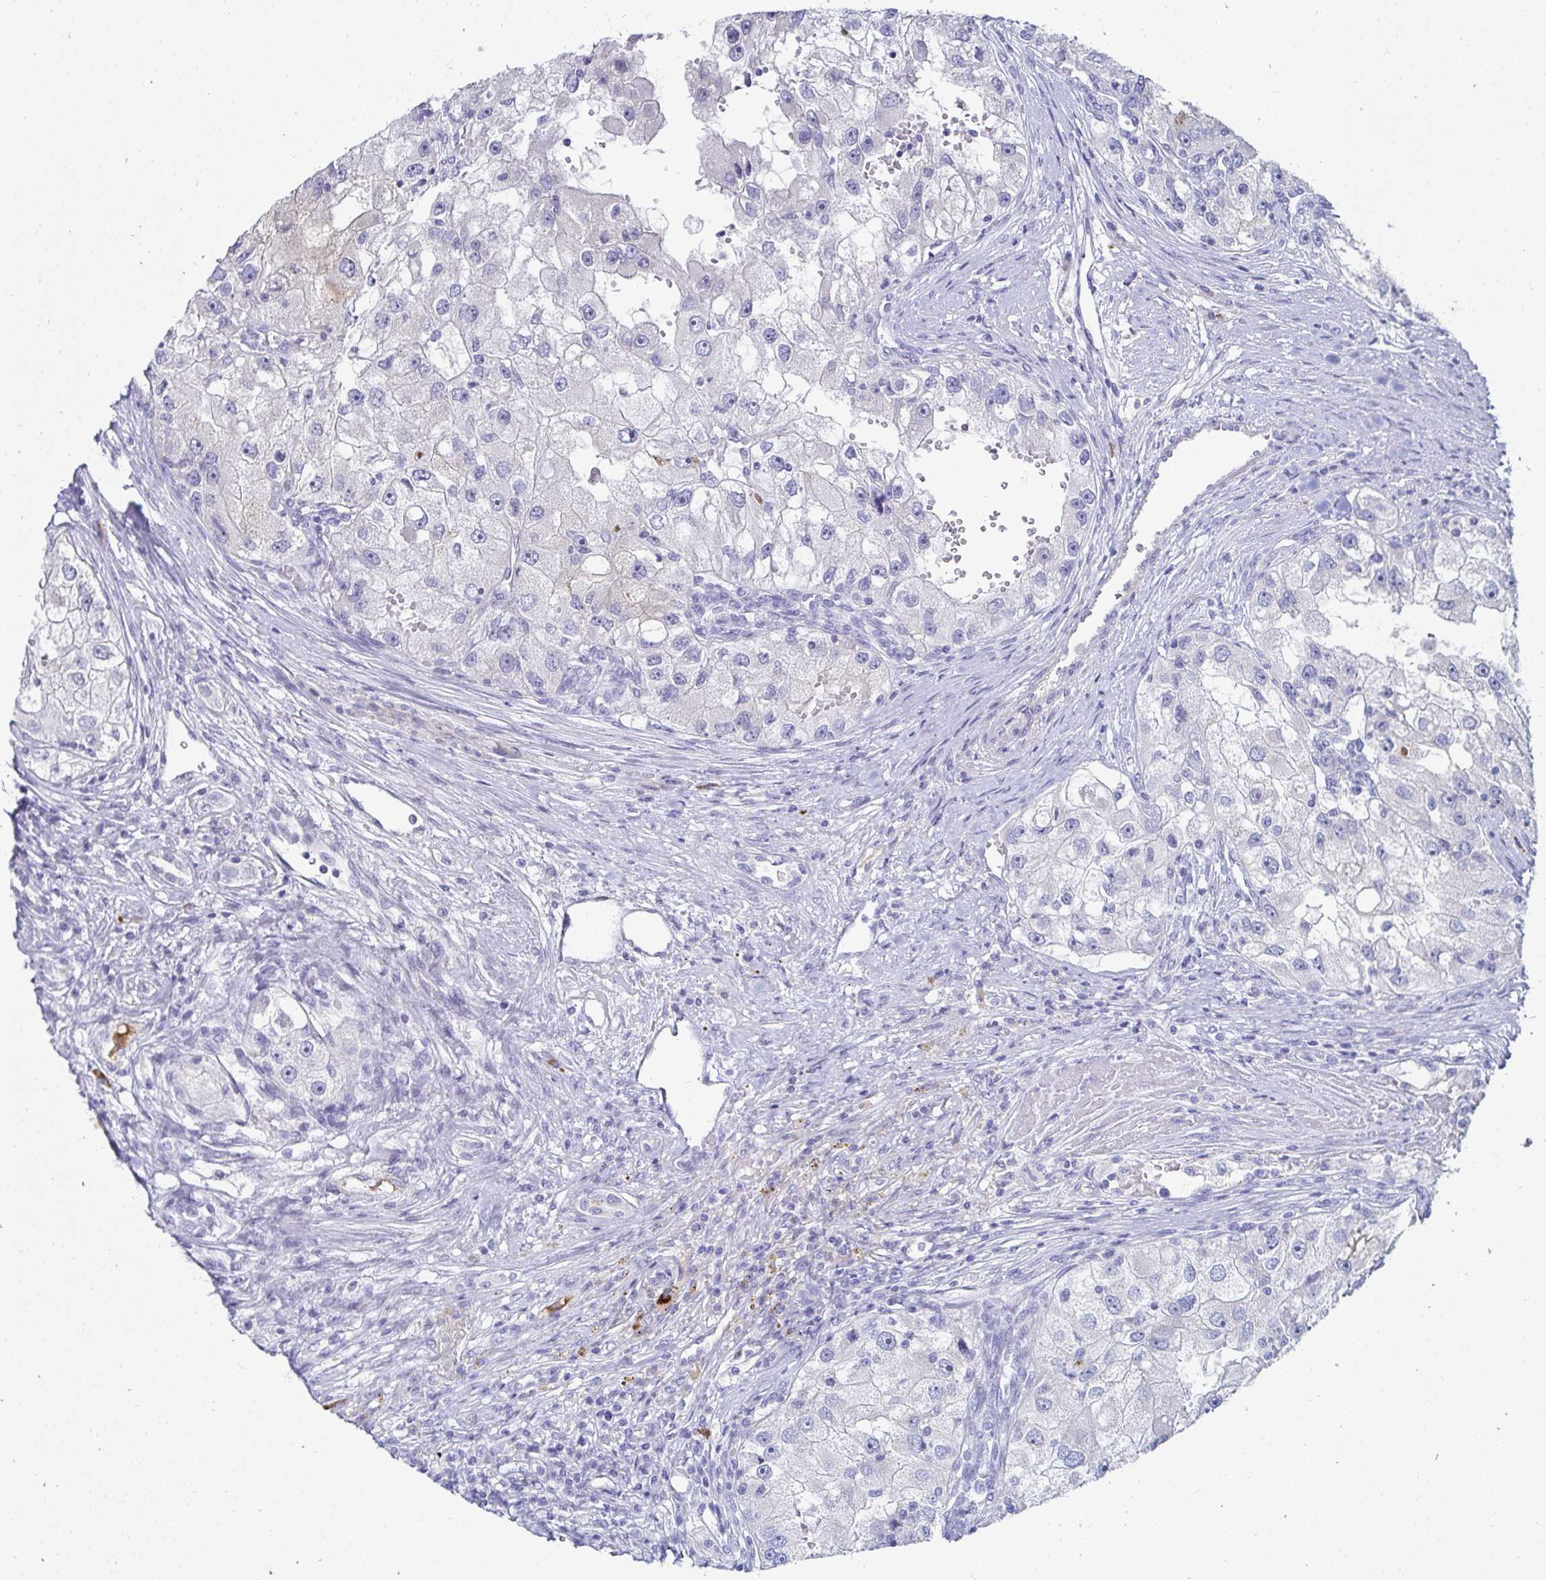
{"staining": {"intensity": "negative", "quantity": "none", "location": "none"}, "tissue": "renal cancer", "cell_type": "Tumor cells", "image_type": "cancer", "snomed": [{"axis": "morphology", "description": "Adenocarcinoma, NOS"}, {"axis": "topography", "description": "Kidney"}], "caption": "Immunohistochemistry image of neoplastic tissue: human renal cancer stained with DAB shows no significant protein staining in tumor cells.", "gene": "C4orf17", "patient": {"sex": "male", "age": 63}}